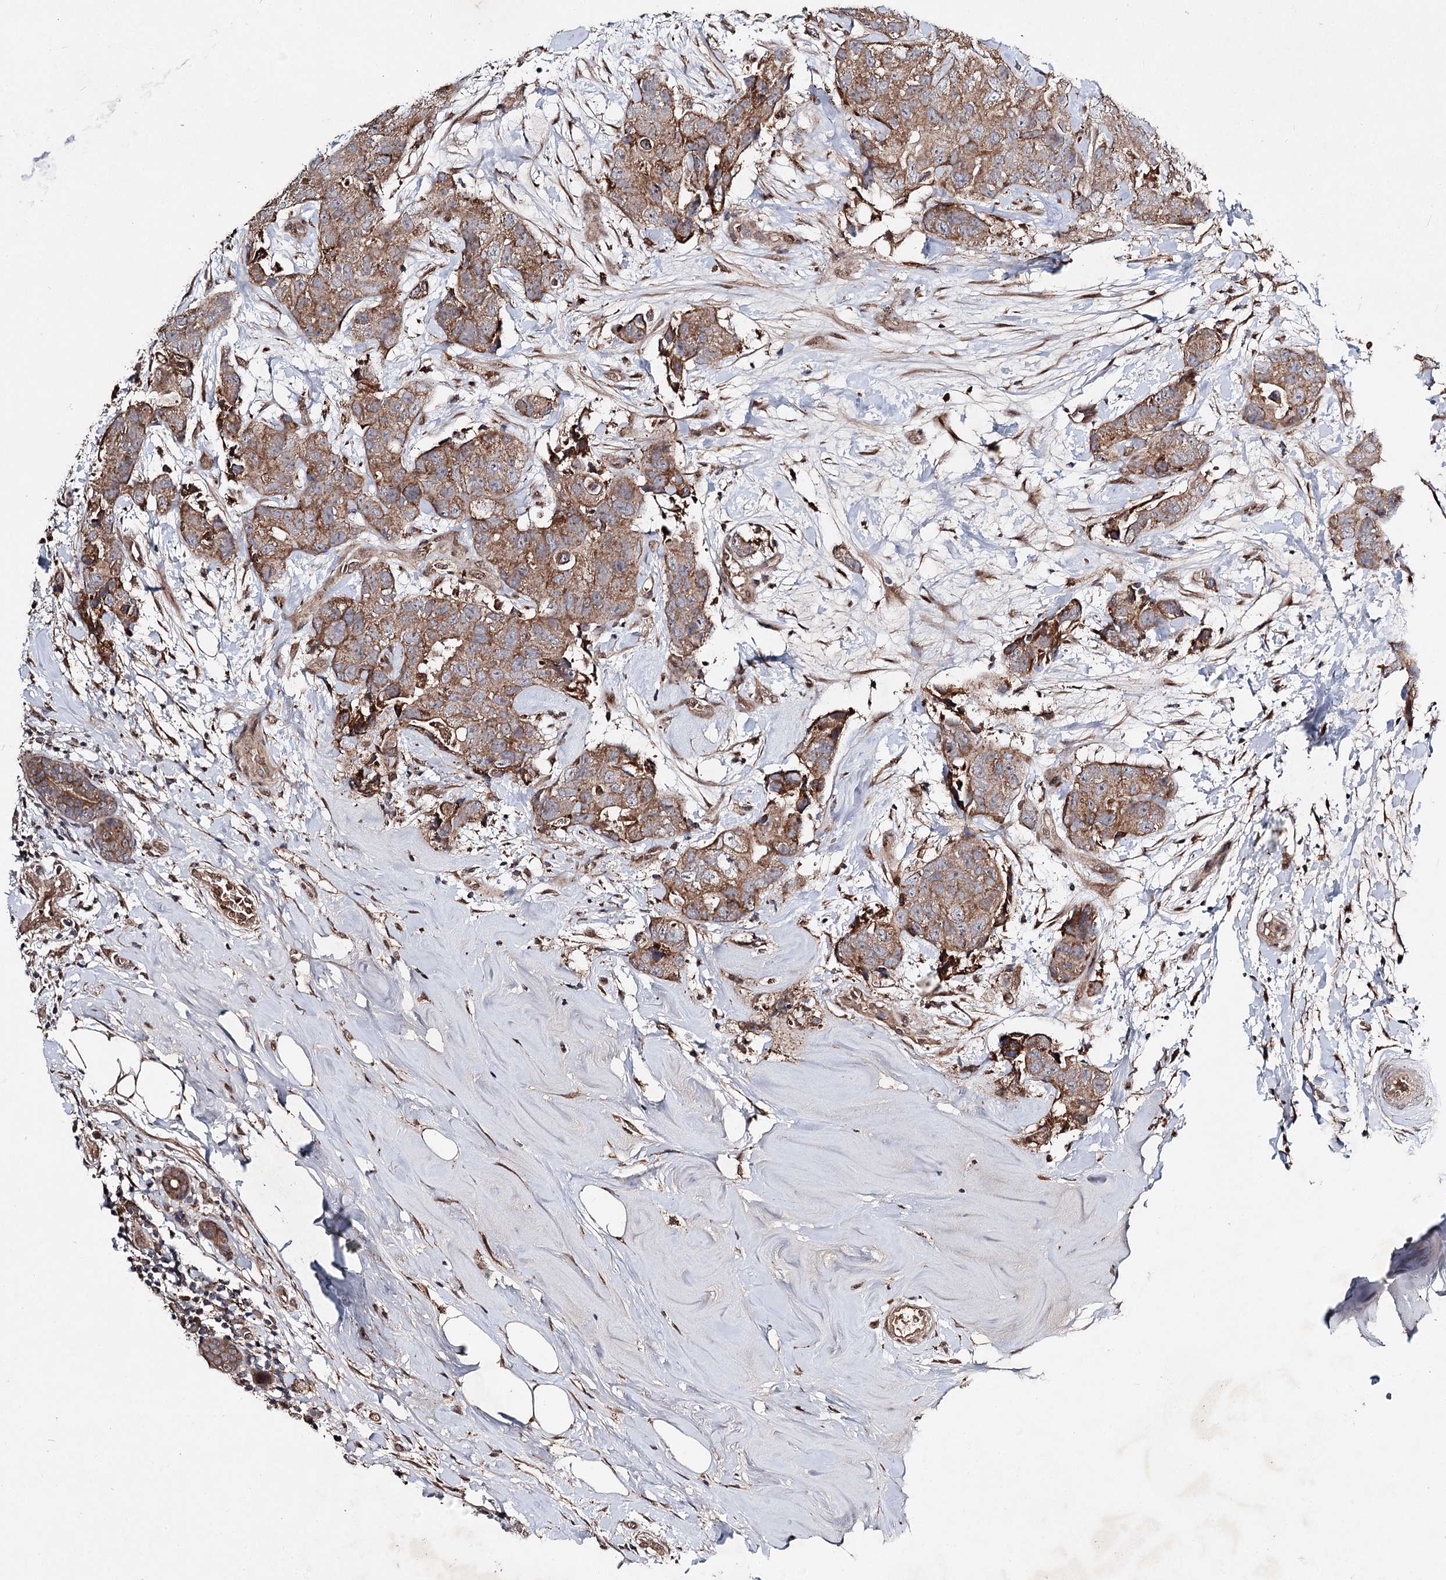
{"staining": {"intensity": "strong", "quantity": "25%-75%", "location": "cytoplasmic/membranous"}, "tissue": "breast cancer", "cell_type": "Tumor cells", "image_type": "cancer", "snomed": [{"axis": "morphology", "description": "Duct carcinoma"}, {"axis": "topography", "description": "Breast"}], "caption": "Immunohistochemistry (IHC) staining of breast cancer, which exhibits high levels of strong cytoplasmic/membranous positivity in about 25%-75% of tumor cells indicating strong cytoplasmic/membranous protein expression. The staining was performed using DAB (3,3'-diaminobenzidine) (brown) for protein detection and nuclei were counterstained in hematoxylin (blue).", "gene": "MSANTD2", "patient": {"sex": "female", "age": 62}}